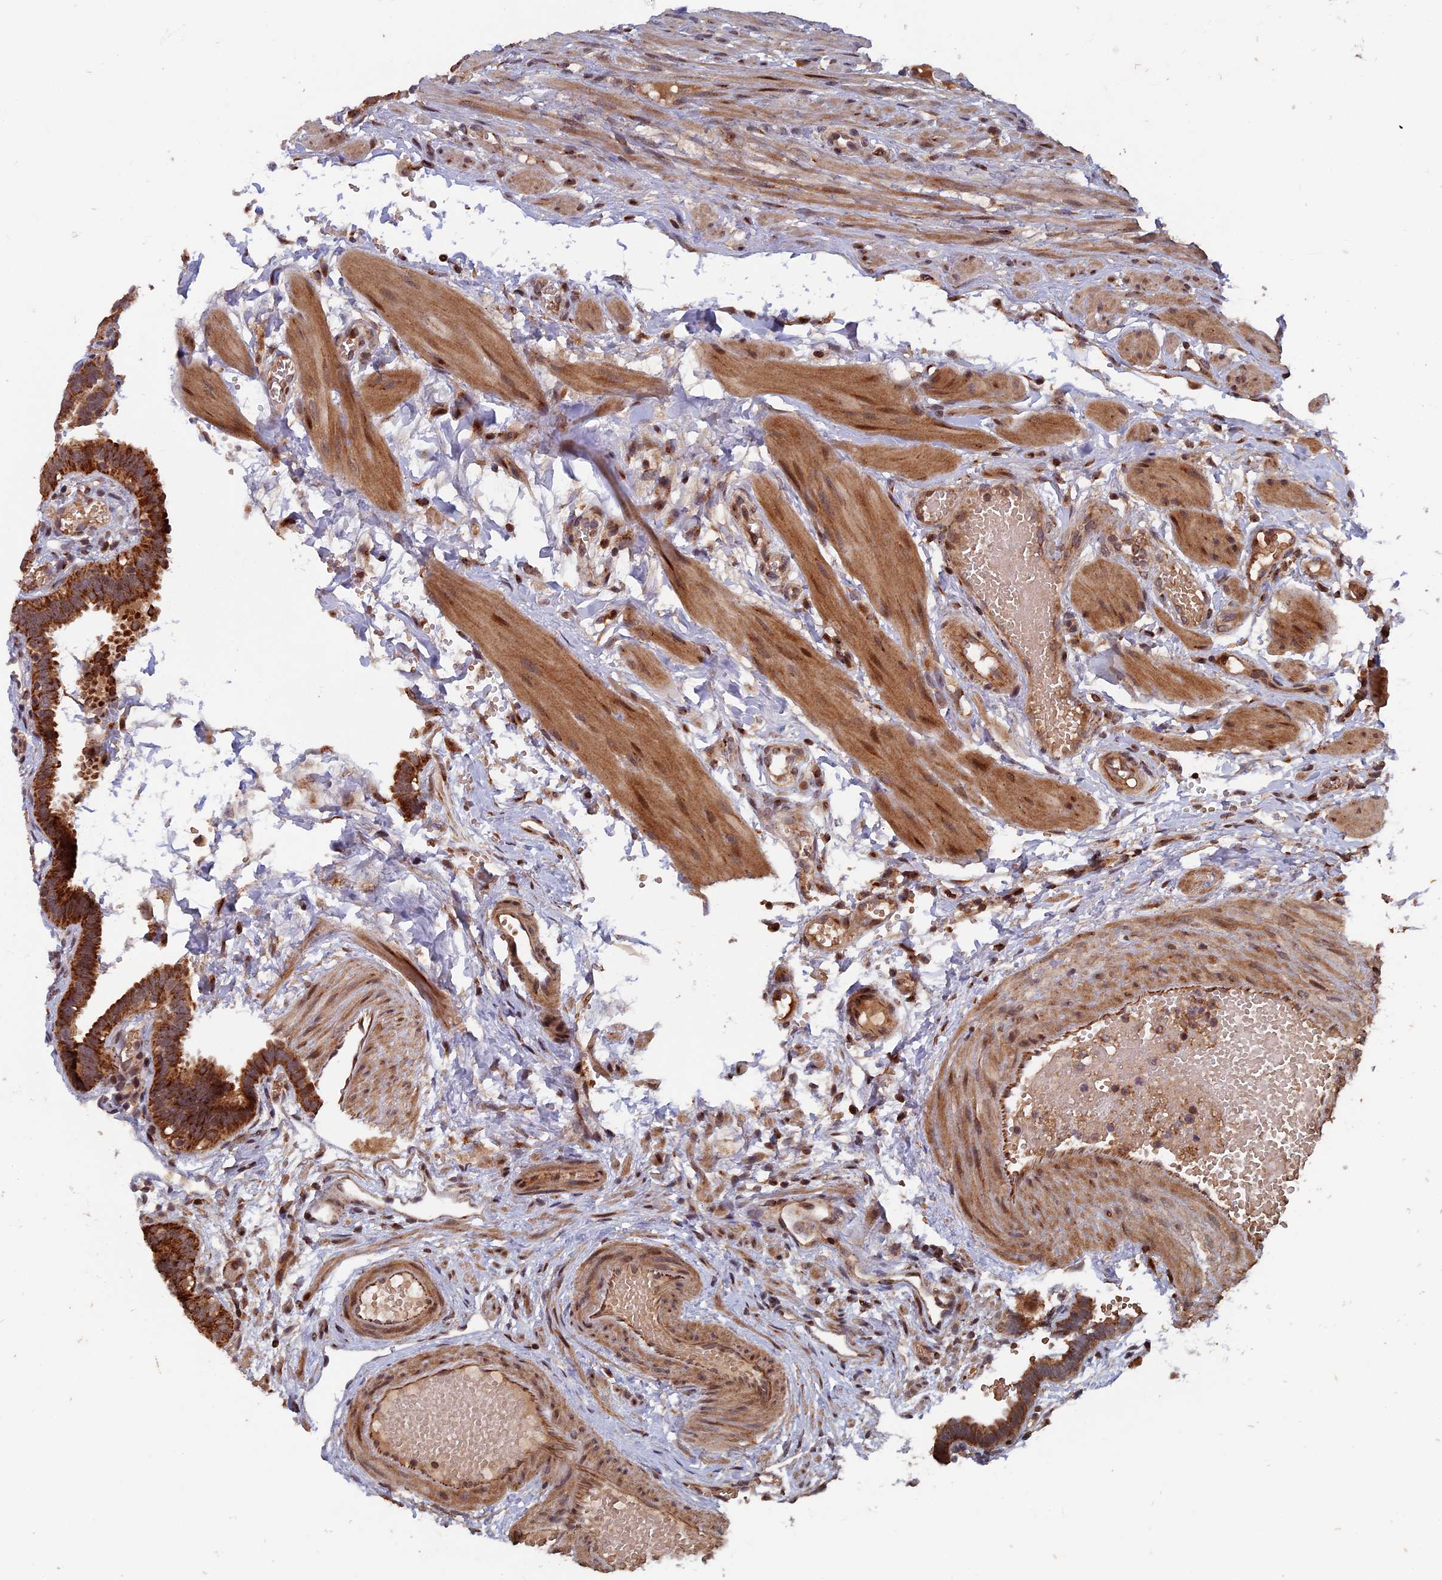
{"staining": {"intensity": "strong", "quantity": ">75%", "location": "cytoplasmic/membranous"}, "tissue": "fallopian tube", "cell_type": "Glandular cells", "image_type": "normal", "snomed": [{"axis": "morphology", "description": "Normal tissue, NOS"}, {"axis": "topography", "description": "Fallopian tube"}], "caption": "Glandular cells show high levels of strong cytoplasmic/membranous expression in approximately >75% of cells in normal fallopian tube.", "gene": "RASGRF1", "patient": {"sex": "female", "age": 37}}